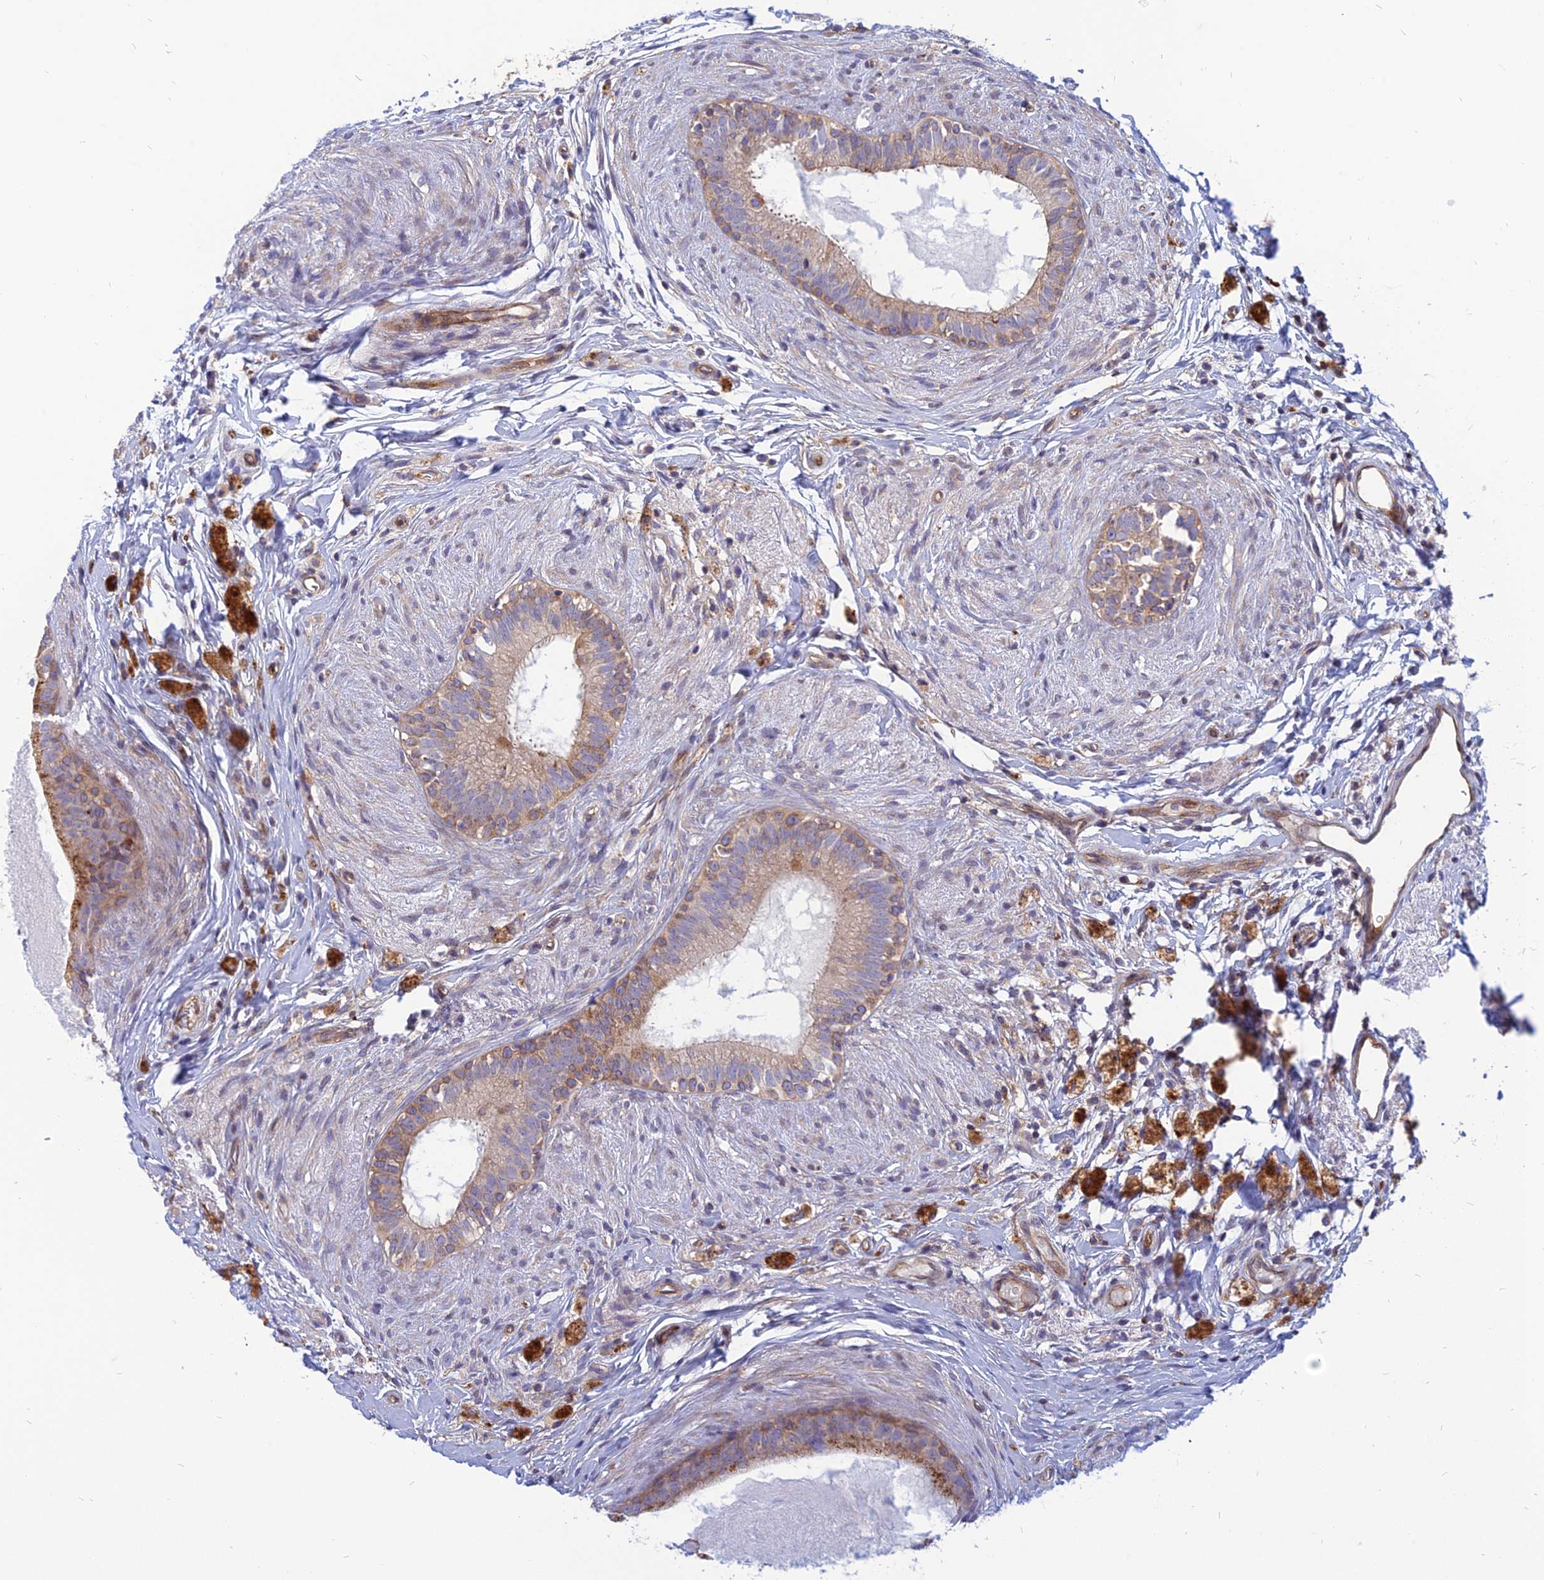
{"staining": {"intensity": "moderate", "quantity": "<25%", "location": "cytoplasmic/membranous"}, "tissue": "epididymis", "cell_type": "Glandular cells", "image_type": "normal", "snomed": [{"axis": "morphology", "description": "Normal tissue, NOS"}, {"axis": "topography", "description": "Epididymis"}], "caption": "Immunohistochemical staining of unremarkable epididymis exhibits moderate cytoplasmic/membranous protein staining in approximately <25% of glandular cells.", "gene": "PHKA2", "patient": {"sex": "male", "age": 80}}